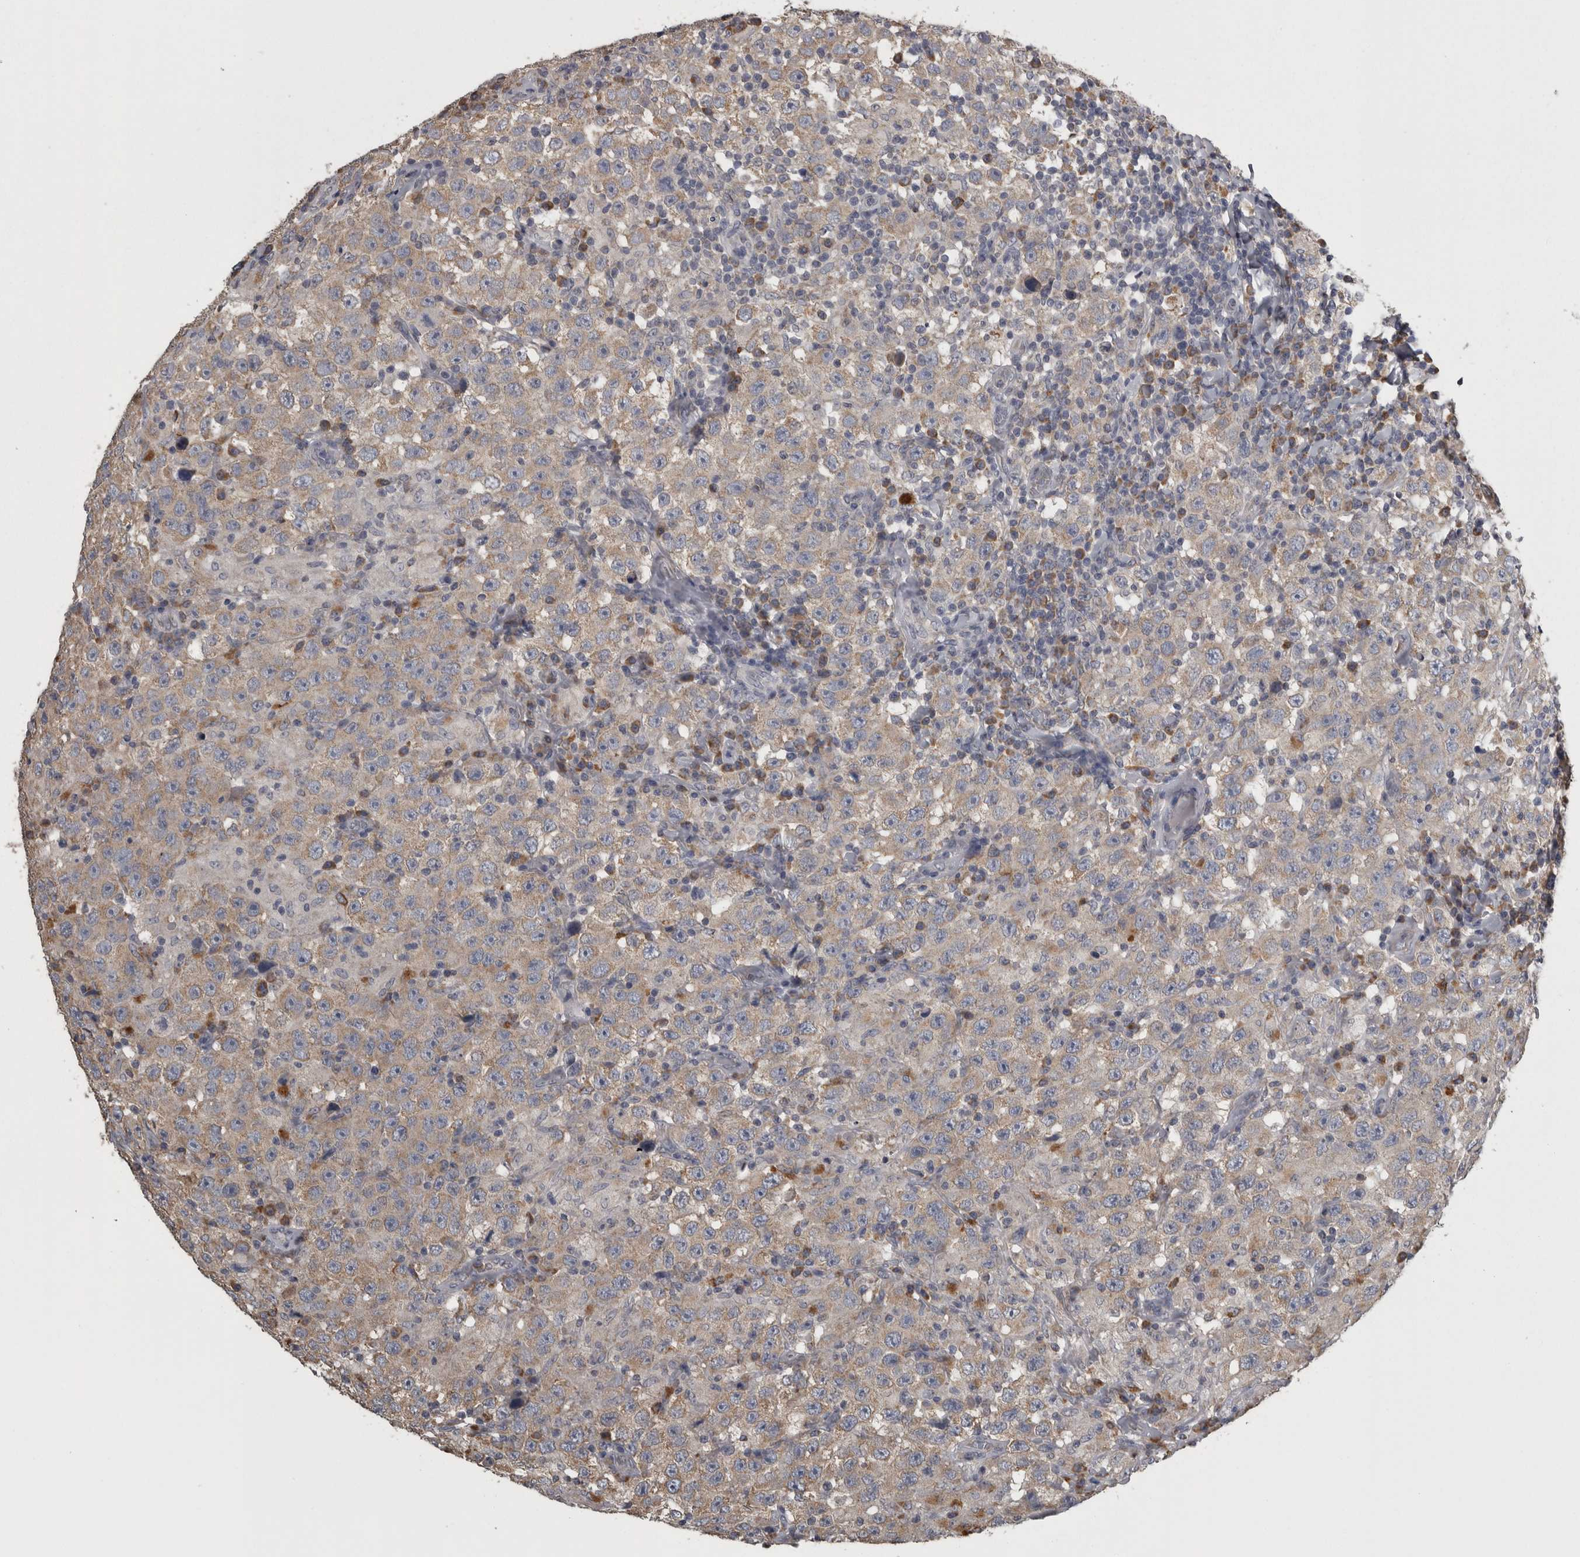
{"staining": {"intensity": "weak", "quantity": ">75%", "location": "cytoplasmic/membranous"}, "tissue": "testis cancer", "cell_type": "Tumor cells", "image_type": "cancer", "snomed": [{"axis": "morphology", "description": "Seminoma, NOS"}, {"axis": "topography", "description": "Testis"}], "caption": "Immunohistochemistry (IHC) histopathology image of neoplastic tissue: human testis cancer (seminoma) stained using IHC exhibits low levels of weak protein expression localized specifically in the cytoplasmic/membranous of tumor cells, appearing as a cytoplasmic/membranous brown color.", "gene": "FRK", "patient": {"sex": "male", "age": 41}}